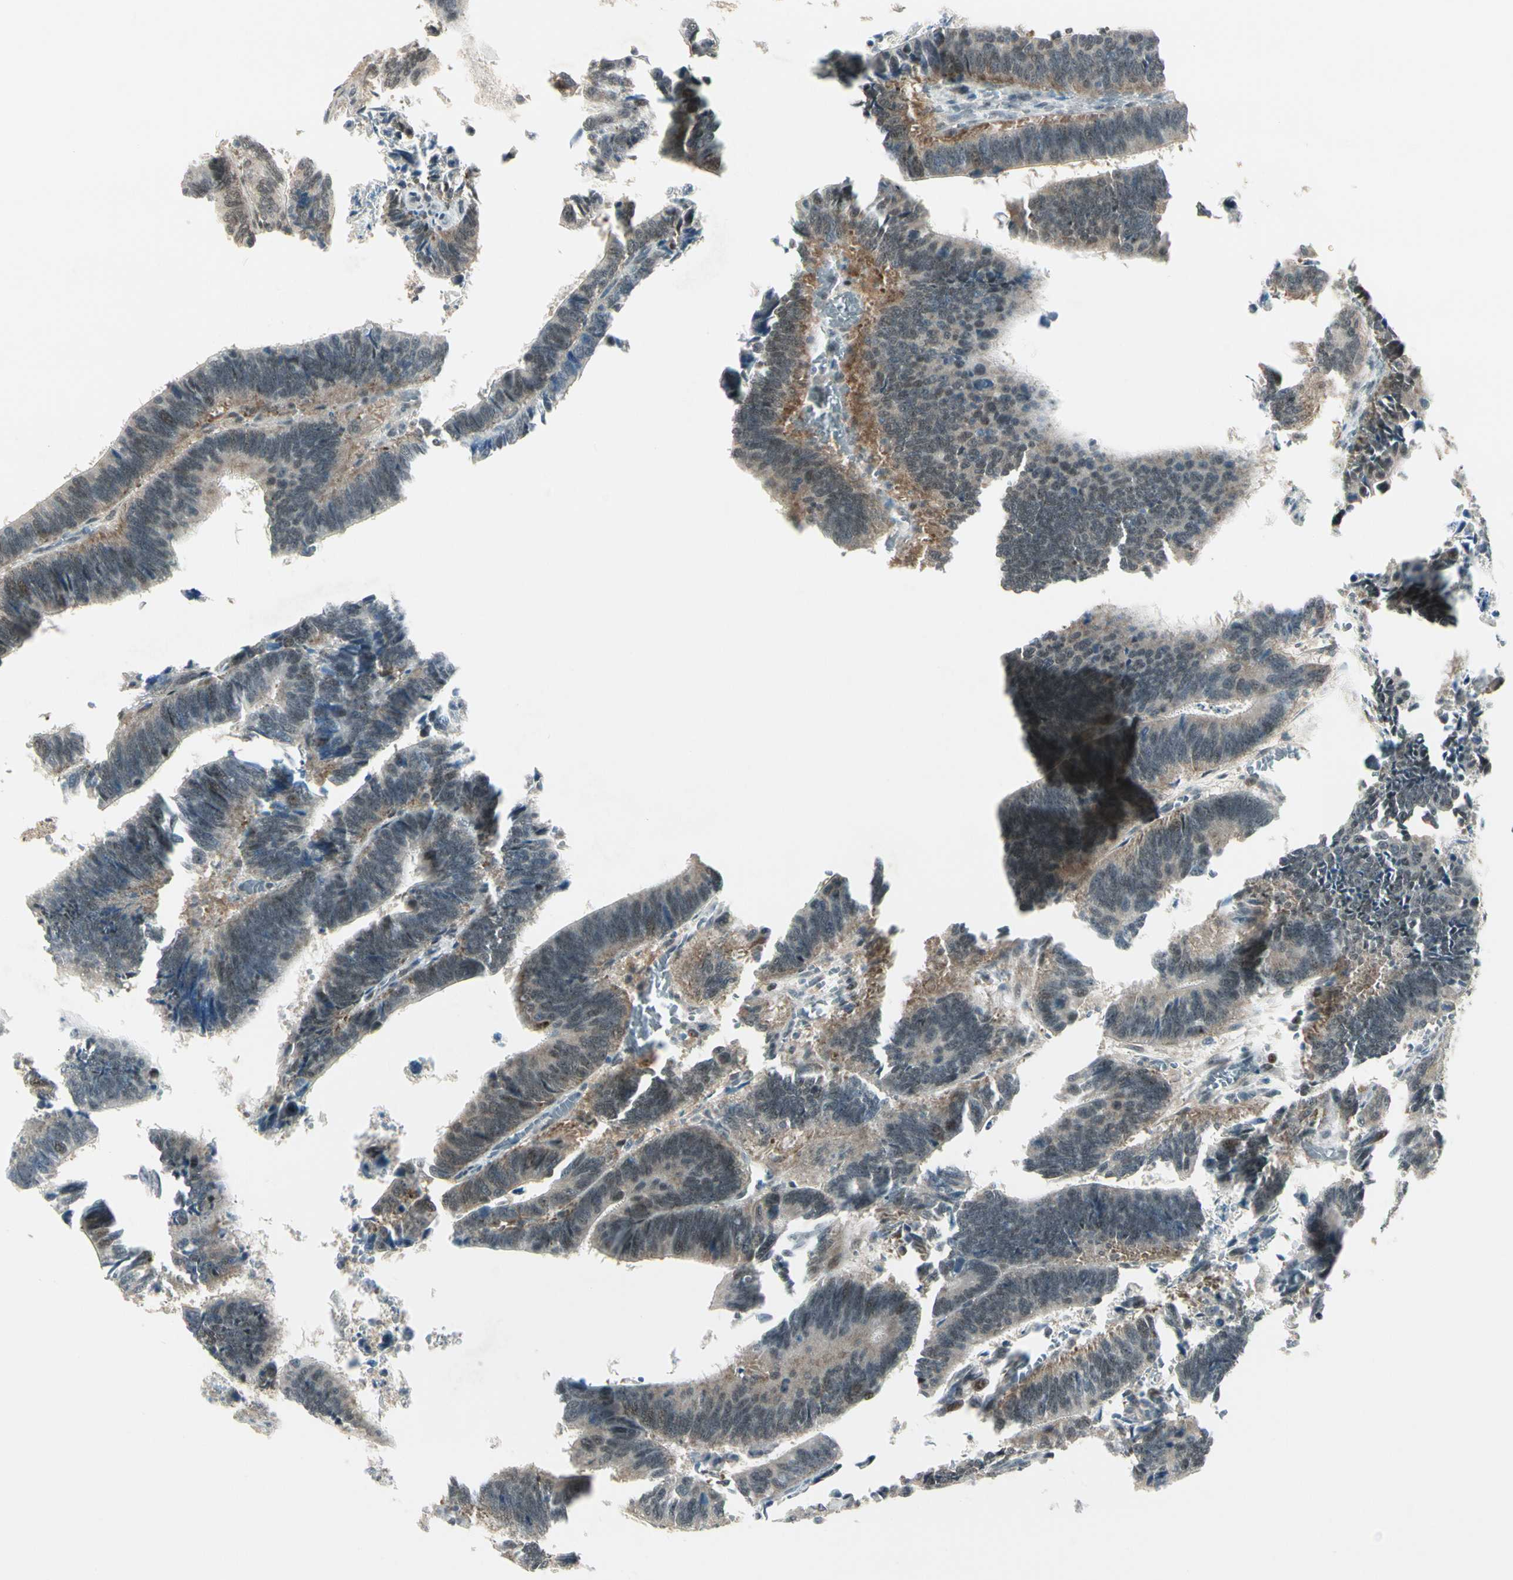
{"staining": {"intensity": "weak", "quantity": "<25%", "location": "cytoplasmic/membranous,nuclear"}, "tissue": "colorectal cancer", "cell_type": "Tumor cells", "image_type": "cancer", "snomed": [{"axis": "morphology", "description": "Adenocarcinoma, NOS"}, {"axis": "topography", "description": "Colon"}], "caption": "Human adenocarcinoma (colorectal) stained for a protein using IHC shows no expression in tumor cells.", "gene": "GTF3A", "patient": {"sex": "male", "age": 72}}